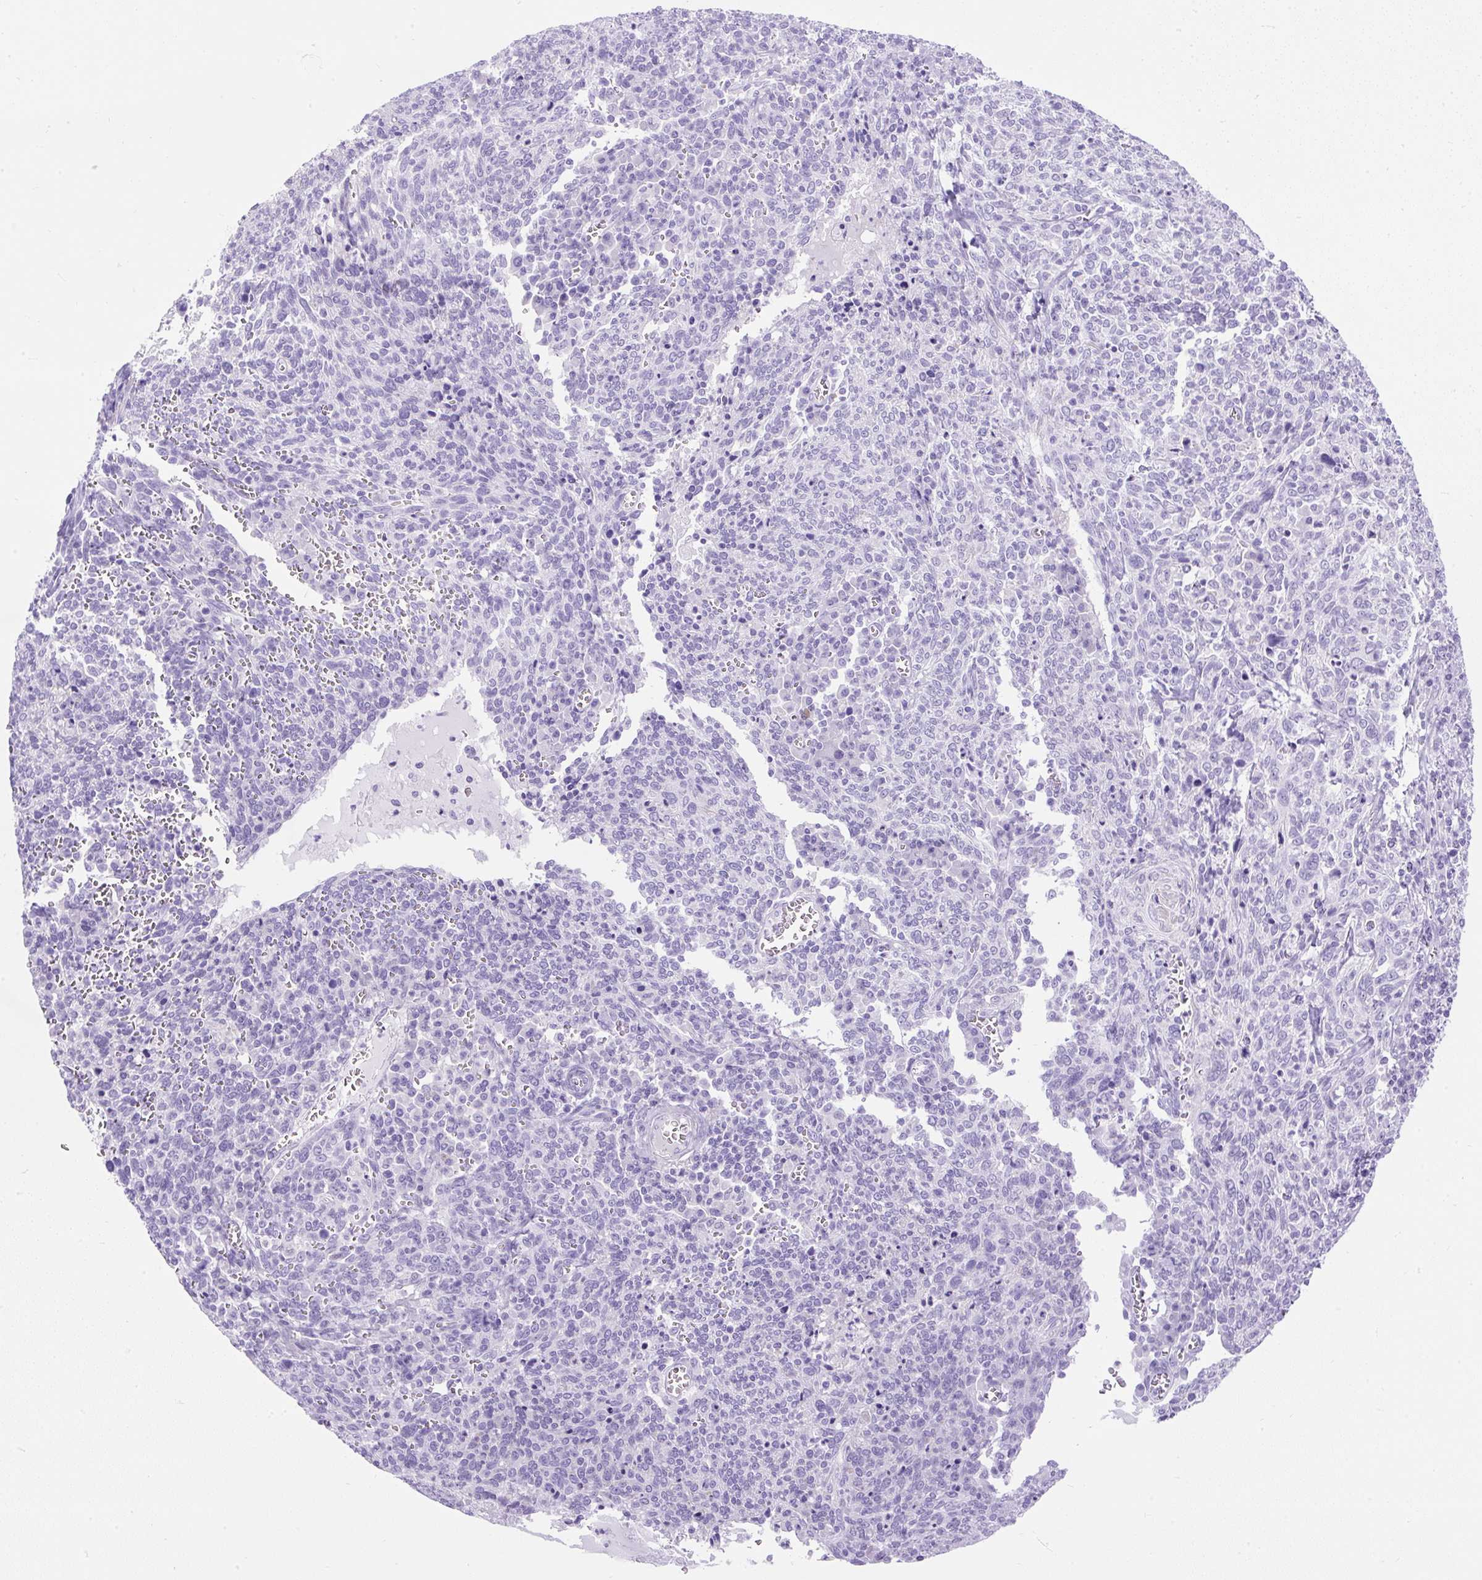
{"staining": {"intensity": "negative", "quantity": "none", "location": "none"}, "tissue": "cervical cancer", "cell_type": "Tumor cells", "image_type": "cancer", "snomed": [{"axis": "morphology", "description": "Squamous cell carcinoma, NOS"}, {"axis": "topography", "description": "Cervix"}], "caption": "Immunohistochemistry (IHC) of human cervical cancer (squamous cell carcinoma) reveals no staining in tumor cells.", "gene": "UPP1", "patient": {"sex": "female", "age": 46}}